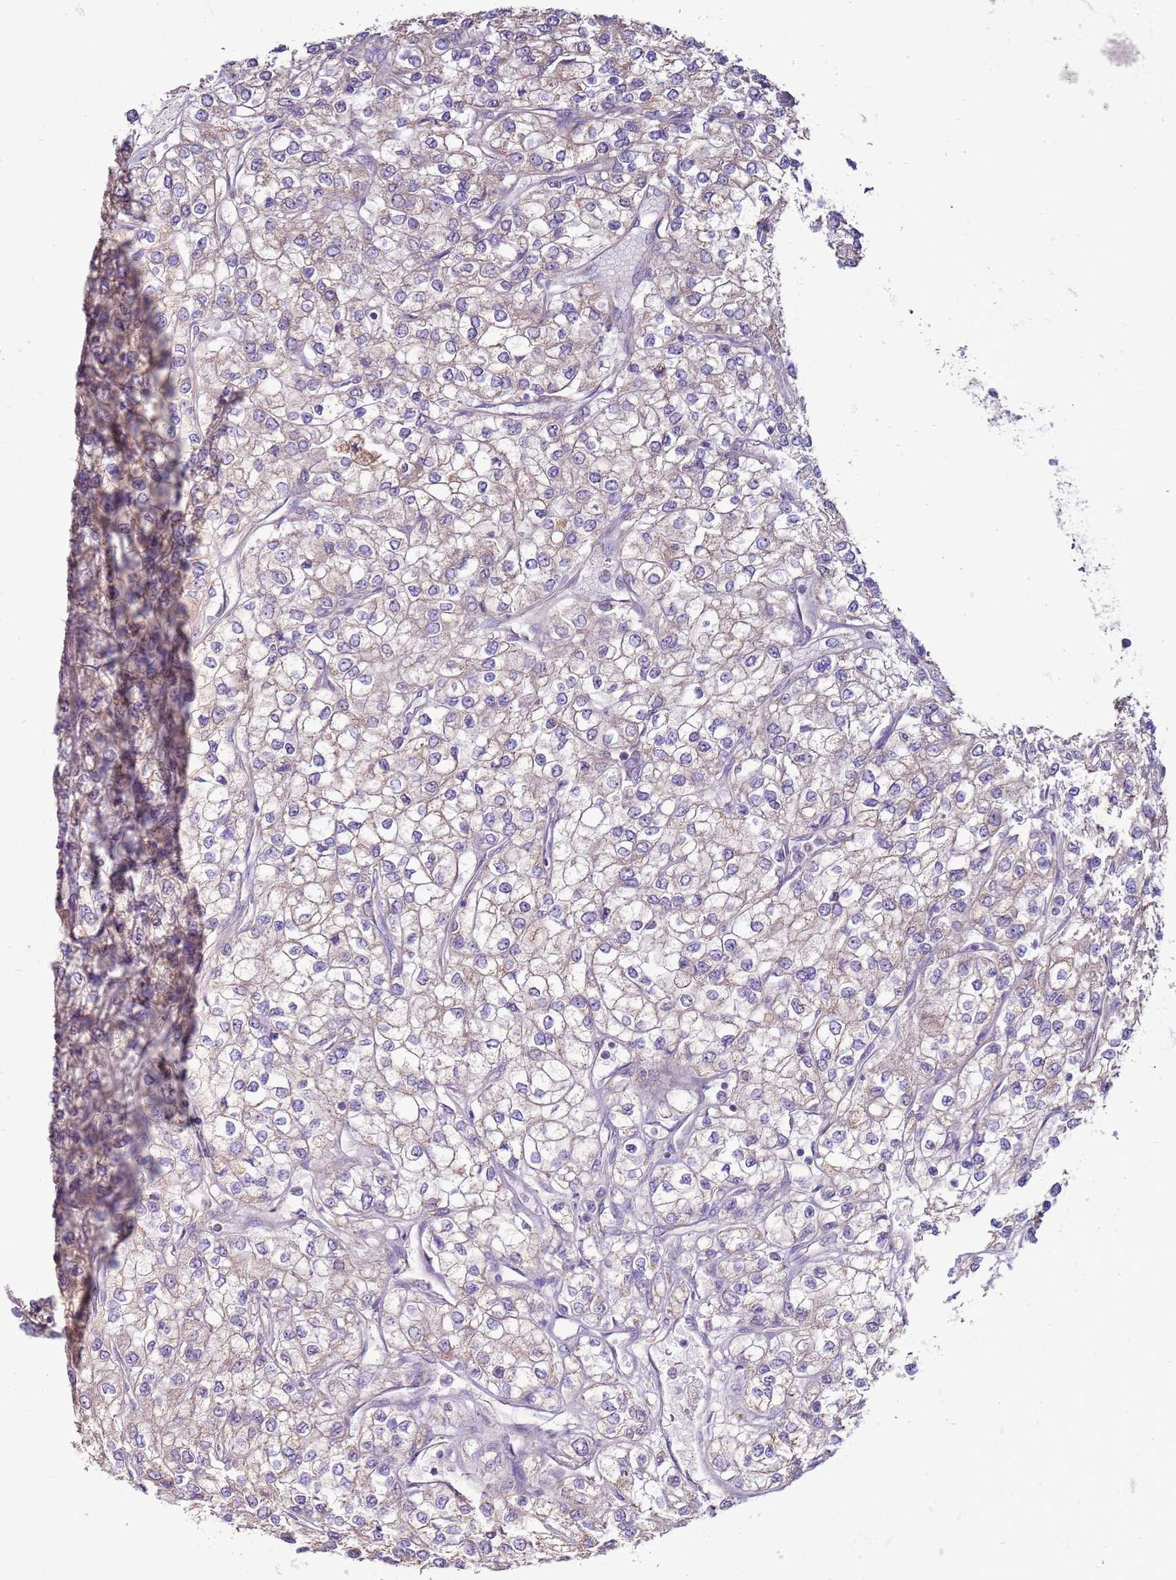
{"staining": {"intensity": "negative", "quantity": "none", "location": "none"}, "tissue": "renal cancer", "cell_type": "Tumor cells", "image_type": "cancer", "snomed": [{"axis": "morphology", "description": "Adenocarcinoma, NOS"}, {"axis": "topography", "description": "Kidney"}], "caption": "Immunohistochemistry (IHC) histopathology image of adenocarcinoma (renal) stained for a protein (brown), which demonstrates no positivity in tumor cells.", "gene": "TRAPPC4", "patient": {"sex": "male", "age": 80}}